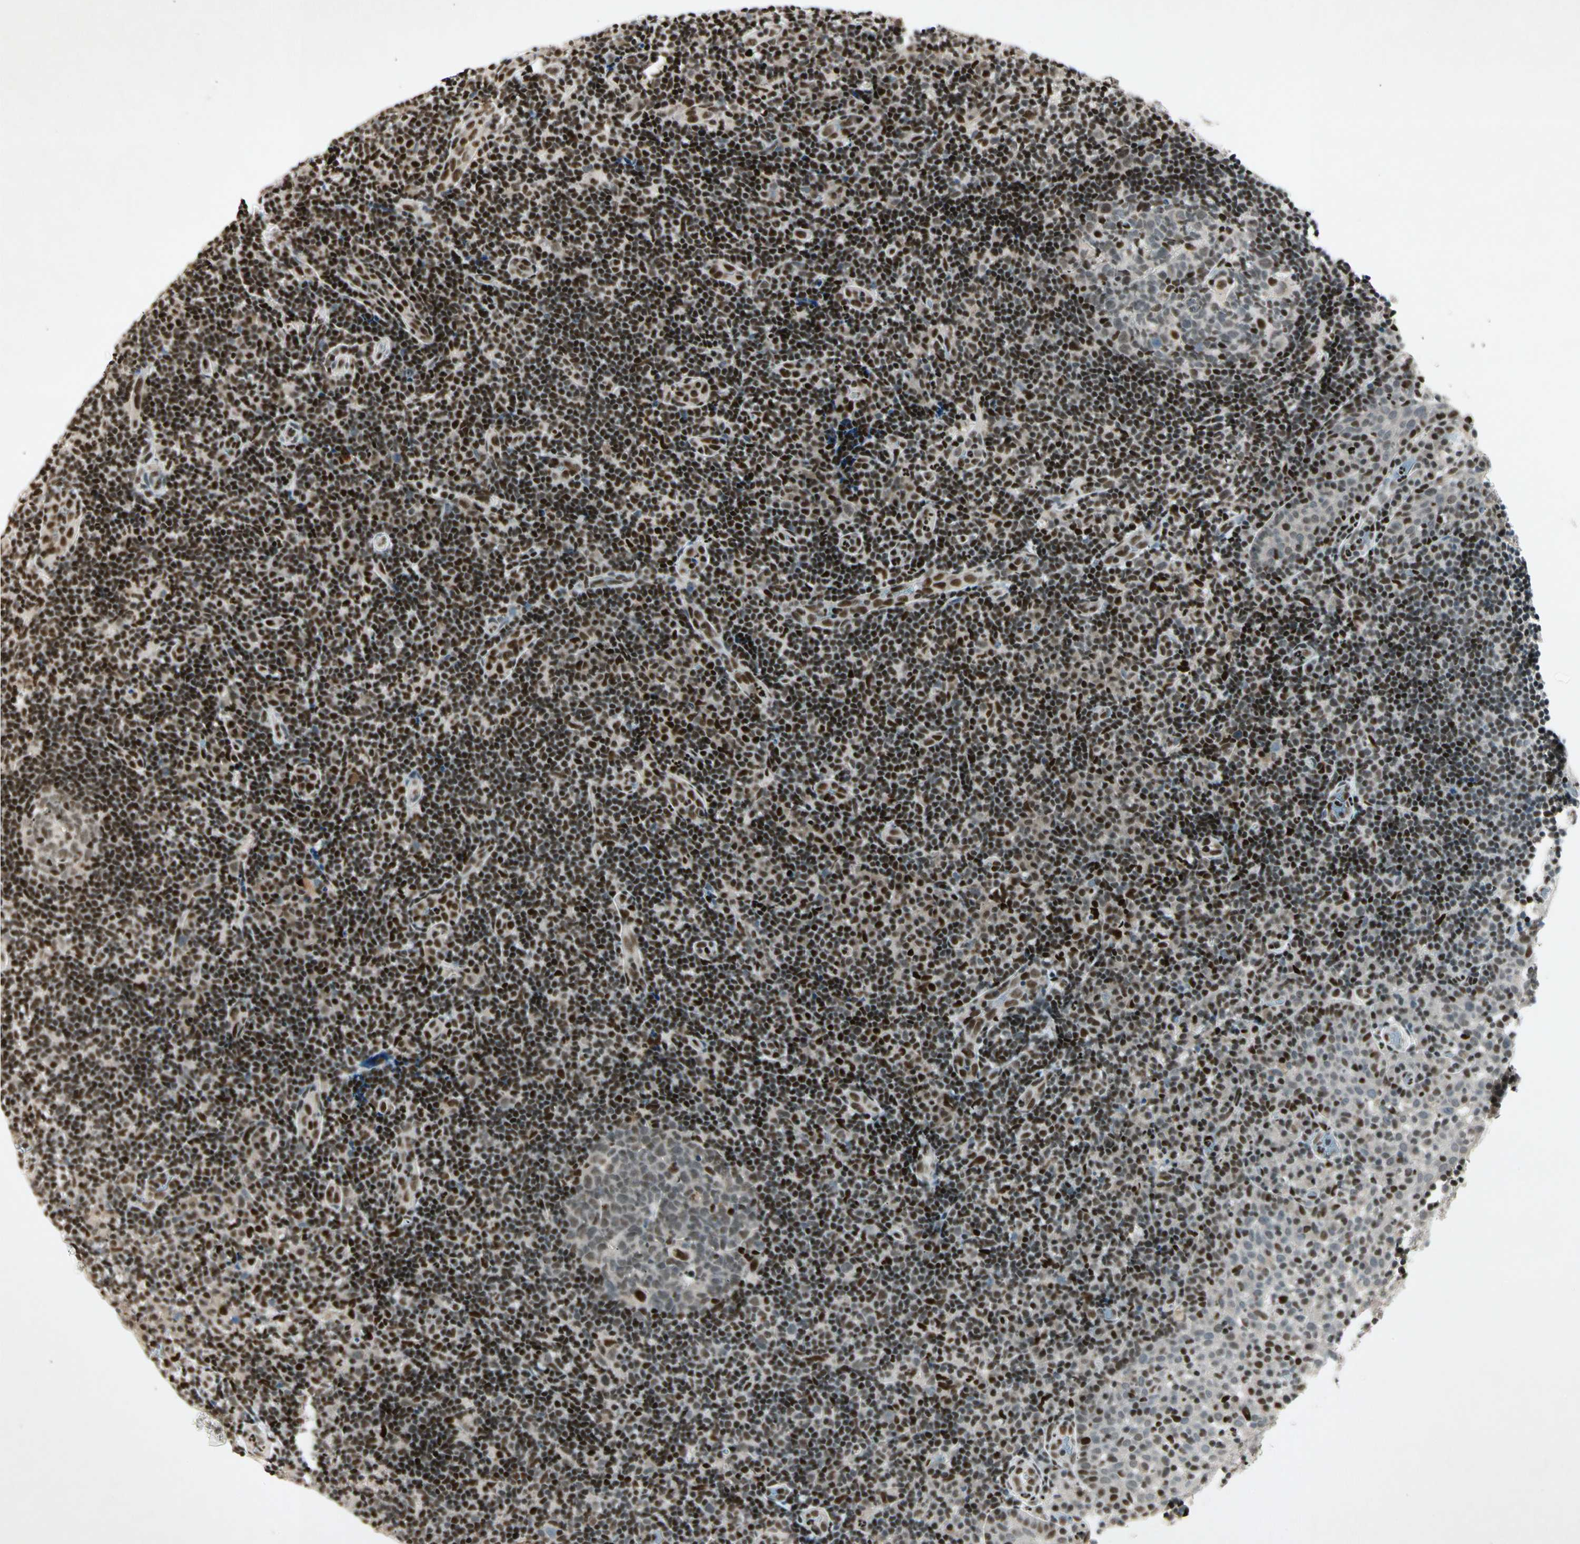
{"staining": {"intensity": "strong", "quantity": ">75%", "location": "nuclear"}, "tissue": "tonsil", "cell_type": "Germinal center cells", "image_type": "normal", "snomed": [{"axis": "morphology", "description": "Normal tissue, NOS"}, {"axis": "topography", "description": "Tonsil"}], "caption": "Tonsil stained with immunohistochemistry (IHC) exhibits strong nuclear positivity in about >75% of germinal center cells.", "gene": "RNF43", "patient": {"sex": "female", "age": 40}}